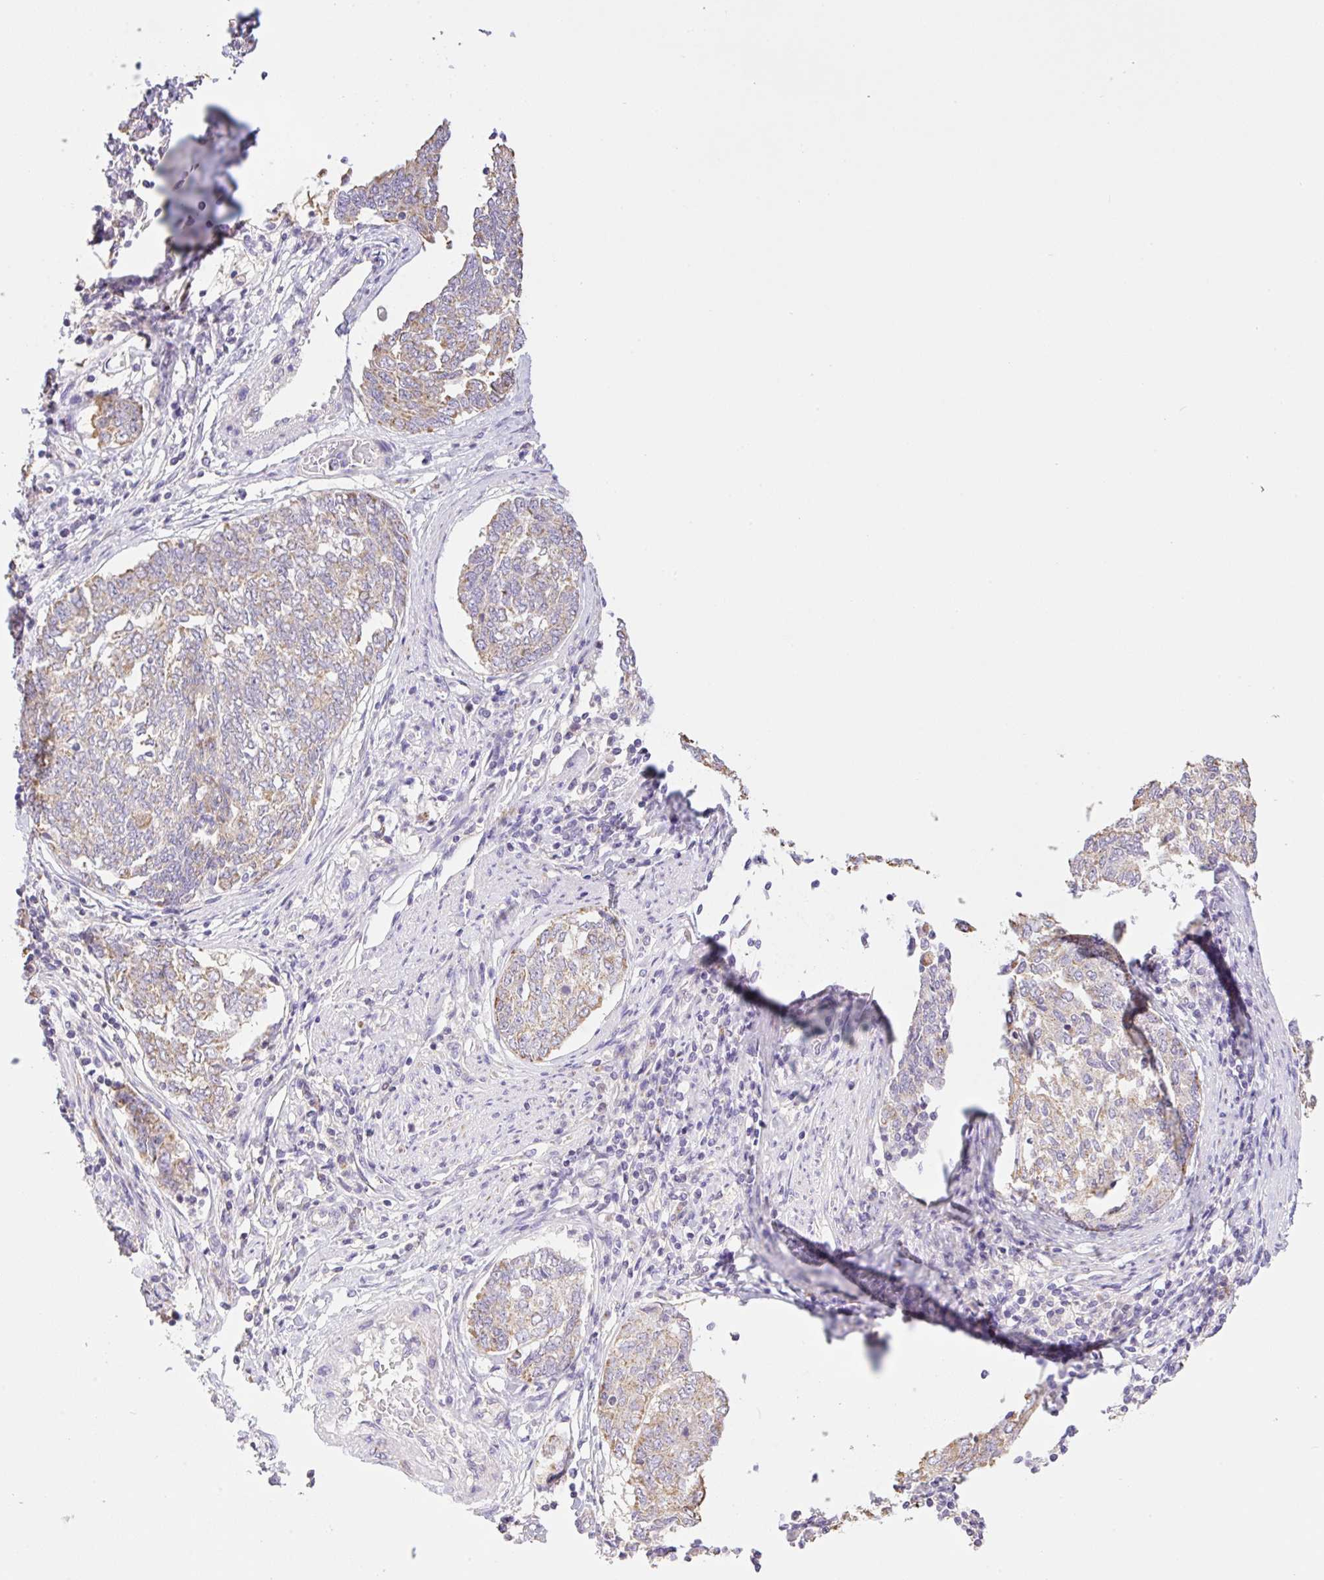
{"staining": {"intensity": "weak", "quantity": "25%-75%", "location": "cytoplasmic/membranous"}, "tissue": "endometrial cancer", "cell_type": "Tumor cells", "image_type": "cancer", "snomed": [{"axis": "morphology", "description": "Adenocarcinoma, NOS"}, {"axis": "topography", "description": "Endometrium"}], "caption": "A photomicrograph of human endometrial adenocarcinoma stained for a protein displays weak cytoplasmic/membranous brown staining in tumor cells.", "gene": "COPZ2", "patient": {"sex": "female", "age": 80}}